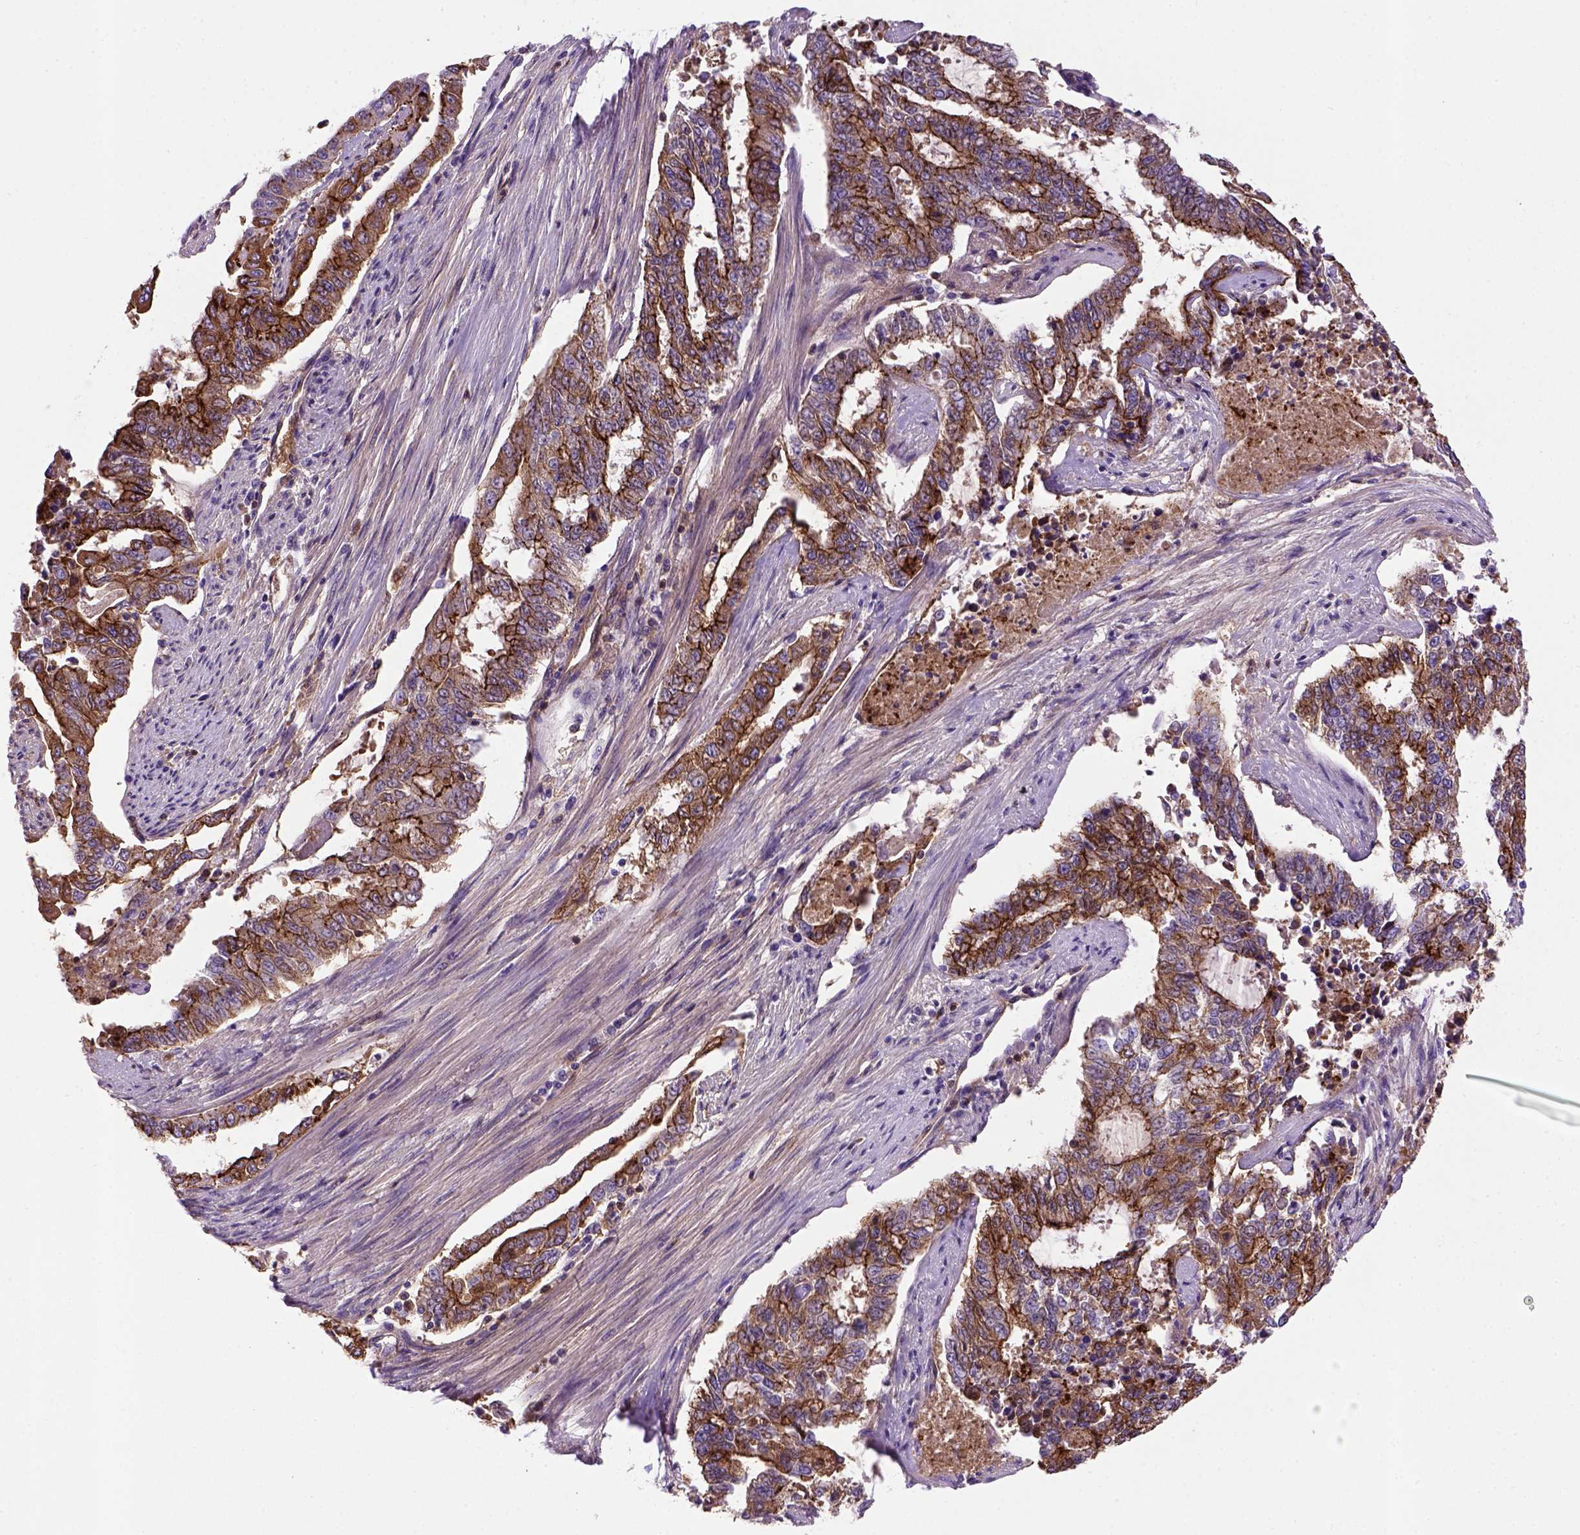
{"staining": {"intensity": "strong", "quantity": ">75%", "location": "cytoplasmic/membranous"}, "tissue": "endometrial cancer", "cell_type": "Tumor cells", "image_type": "cancer", "snomed": [{"axis": "morphology", "description": "Adenocarcinoma, NOS"}, {"axis": "topography", "description": "Uterus"}], "caption": "Strong cytoplasmic/membranous protein expression is present in about >75% of tumor cells in adenocarcinoma (endometrial).", "gene": "CDH1", "patient": {"sex": "female", "age": 59}}